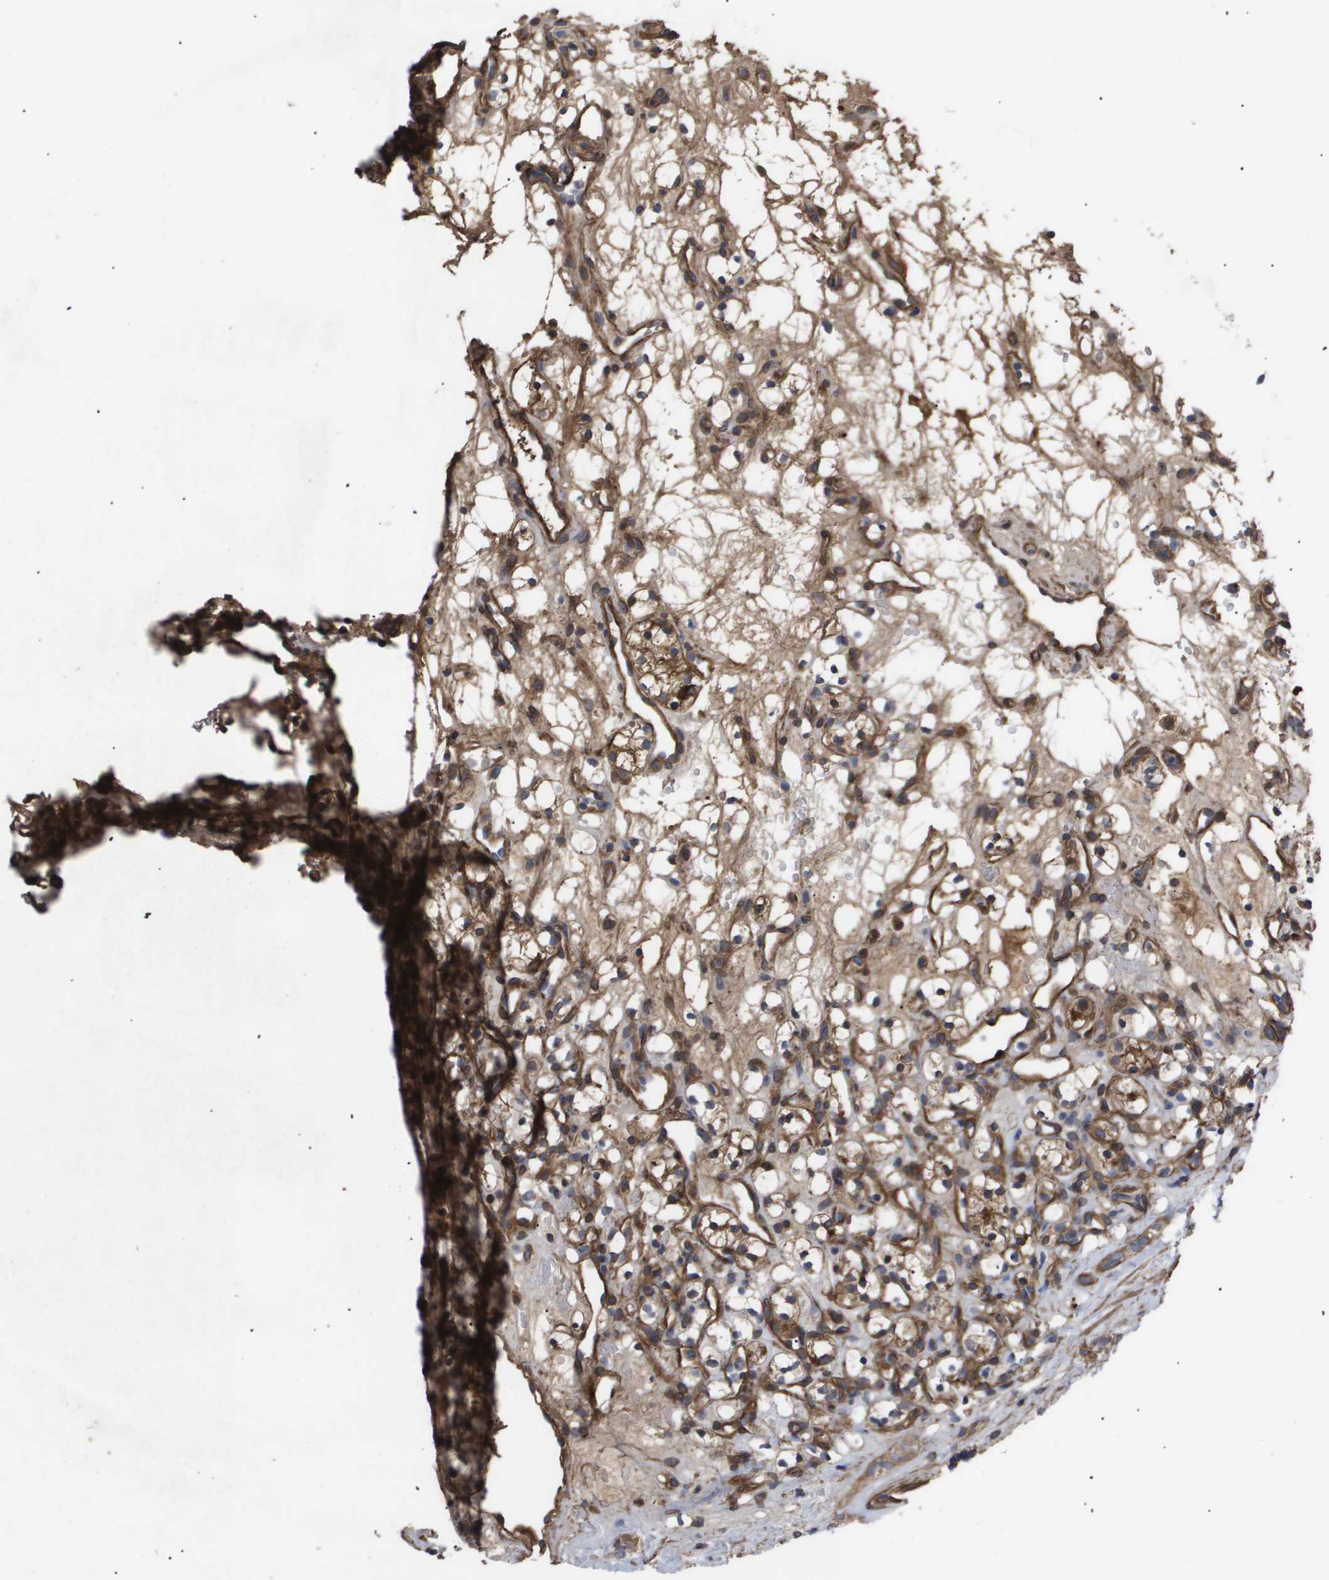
{"staining": {"intensity": "moderate", "quantity": ">75%", "location": "cytoplasmic/membranous"}, "tissue": "renal cancer", "cell_type": "Tumor cells", "image_type": "cancer", "snomed": [{"axis": "morphology", "description": "Adenocarcinoma, NOS"}, {"axis": "topography", "description": "Kidney"}], "caption": "Immunohistochemistry (IHC) staining of renal adenocarcinoma, which demonstrates medium levels of moderate cytoplasmic/membranous expression in approximately >75% of tumor cells indicating moderate cytoplasmic/membranous protein staining. The staining was performed using DAB (3,3'-diaminobenzidine) (brown) for protein detection and nuclei were counterstained in hematoxylin (blue).", "gene": "TNS1", "patient": {"sex": "female", "age": 60}}